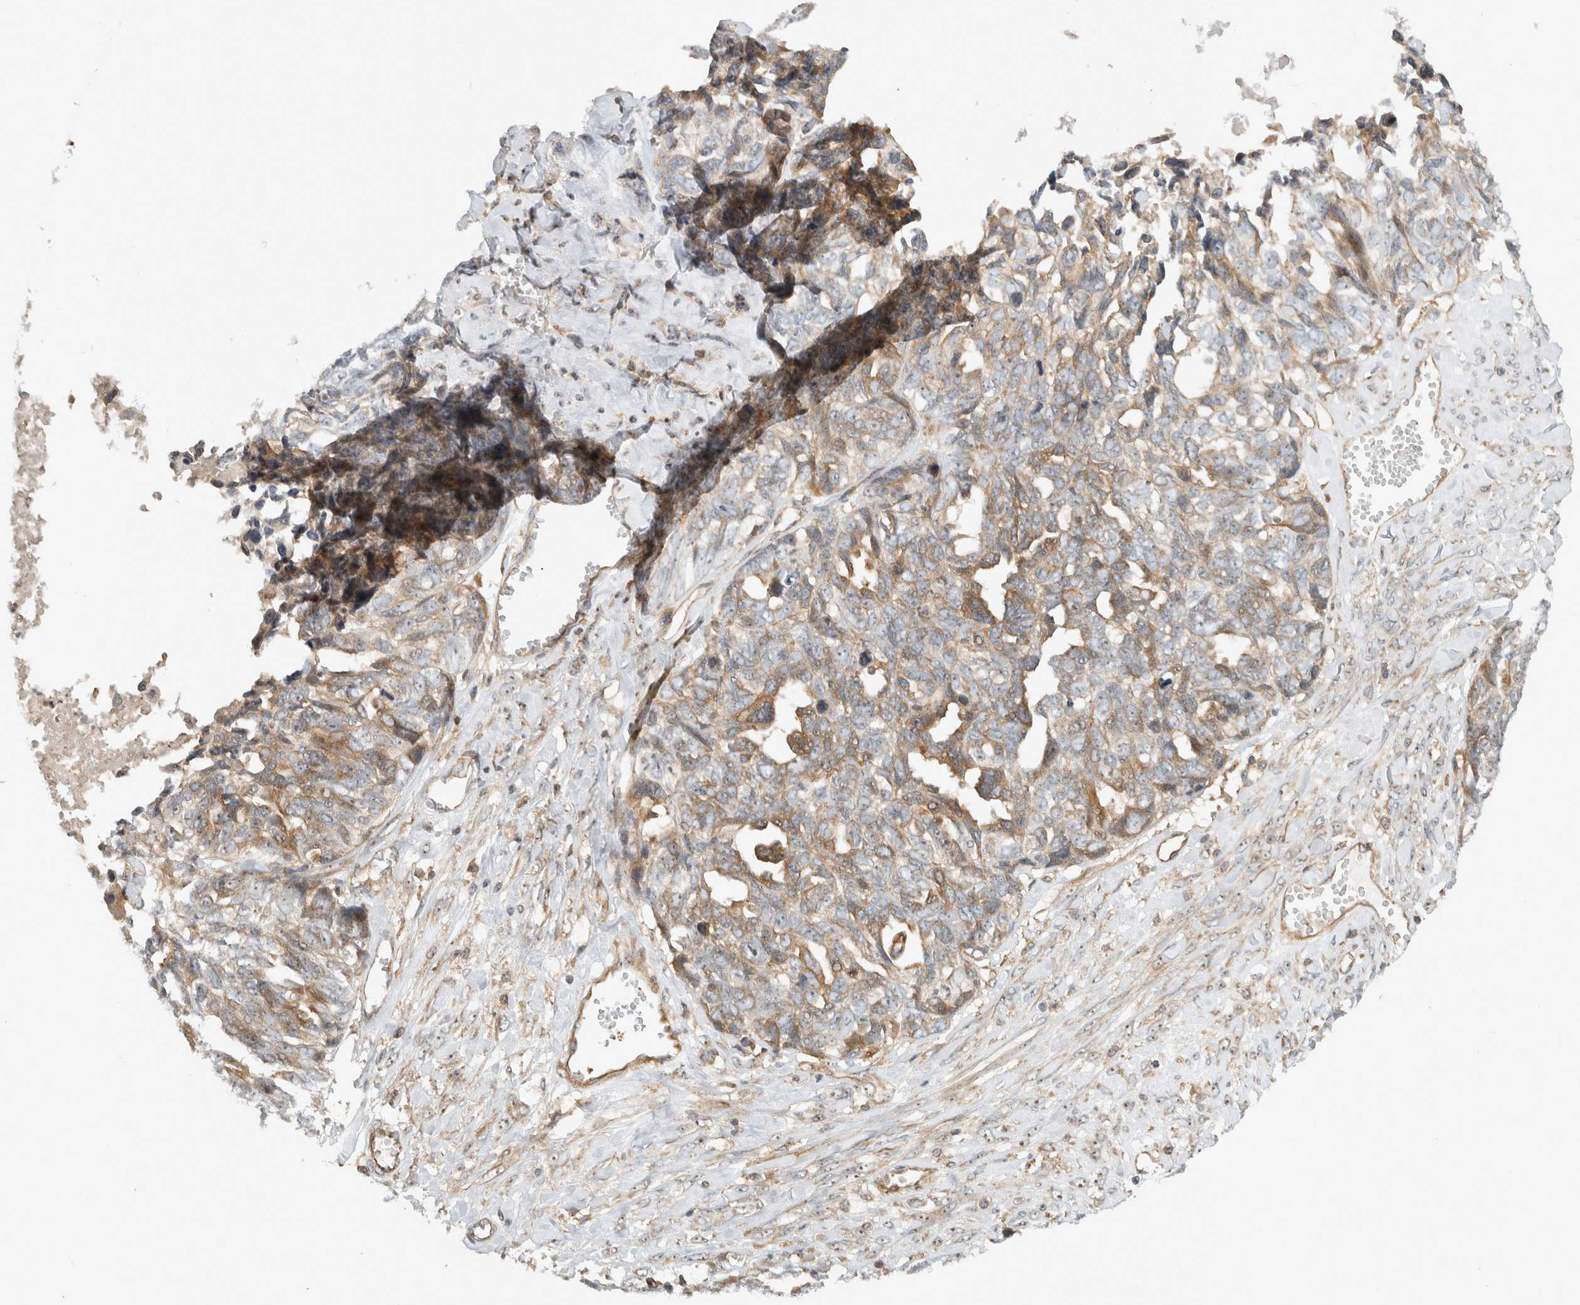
{"staining": {"intensity": "moderate", "quantity": "25%-75%", "location": "cytoplasmic/membranous"}, "tissue": "ovarian cancer", "cell_type": "Tumor cells", "image_type": "cancer", "snomed": [{"axis": "morphology", "description": "Cystadenocarcinoma, serous, NOS"}, {"axis": "topography", "description": "Ovary"}], "caption": "Tumor cells reveal moderate cytoplasmic/membranous expression in about 25%-75% of cells in ovarian serous cystadenocarcinoma.", "gene": "WASF2", "patient": {"sex": "female", "age": 79}}